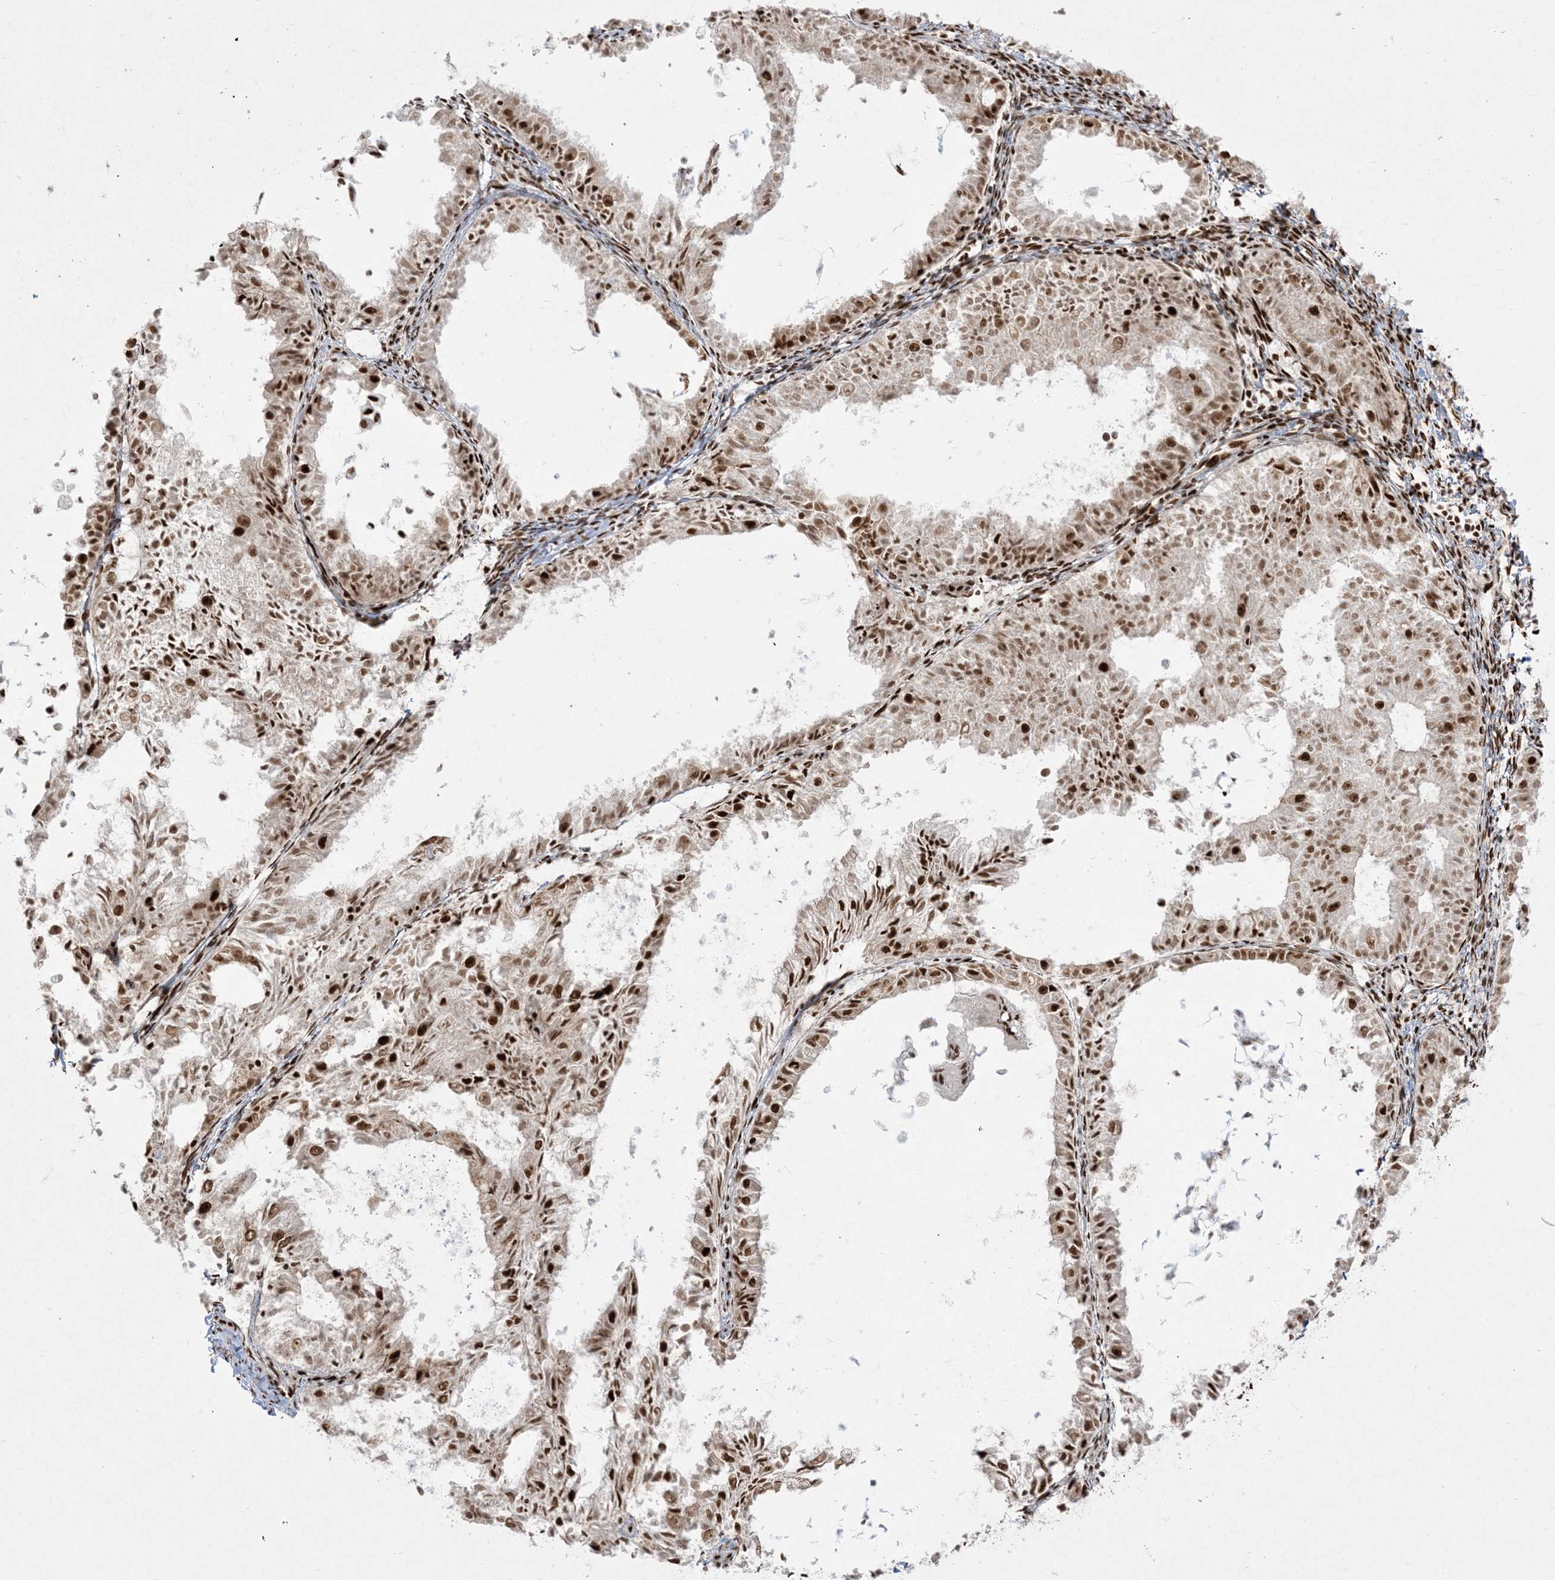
{"staining": {"intensity": "strong", "quantity": "25%-75%", "location": "nuclear"}, "tissue": "endometrial cancer", "cell_type": "Tumor cells", "image_type": "cancer", "snomed": [{"axis": "morphology", "description": "Adenocarcinoma, NOS"}, {"axis": "topography", "description": "Endometrium"}], "caption": "The immunohistochemical stain highlights strong nuclear positivity in tumor cells of endometrial adenocarcinoma tissue.", "gene": "RBM10", "patient": {"sex": "female", "age": 57}}